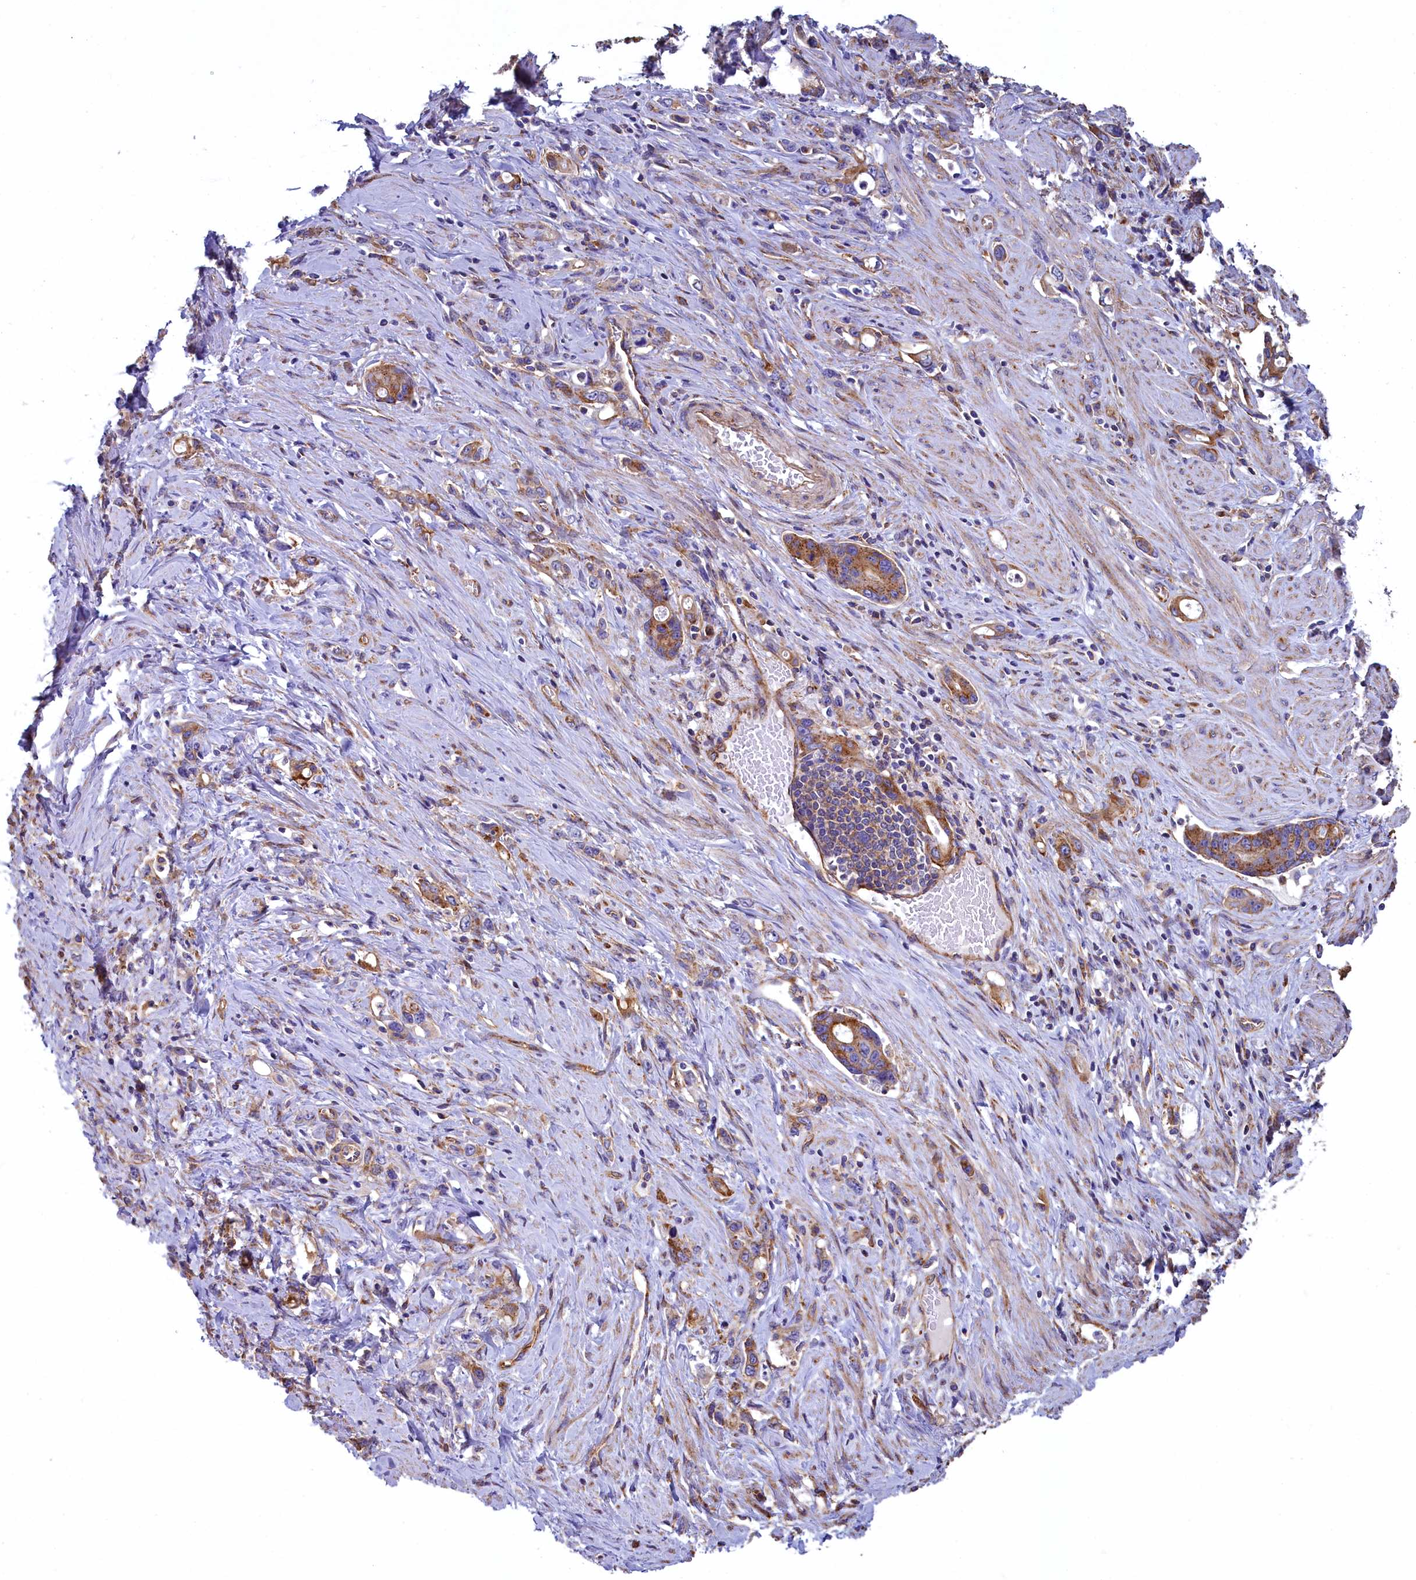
{"staining": {"intensity": "moderate", "quantity": ">75%", "location": "cytoplasmic/membranous"}, "tissue": "stomach cancer", "cell_type": "Tumor cells", "image_type": "cancer", "snomed": [{"axis": "morphology", "description": "Adenocarcinoma, NOS"}, {"axis": "topography", "description": "Stomach, lower"}], "caption": "DAB immunohistochemical staining of adenocarcinoma (stomach) displays moderate cytoplasmic/membranous protein expression in approximately >75% of tumor cells.", "gene": "GPR21", "patient": {"sex": "female", "age": 43}}